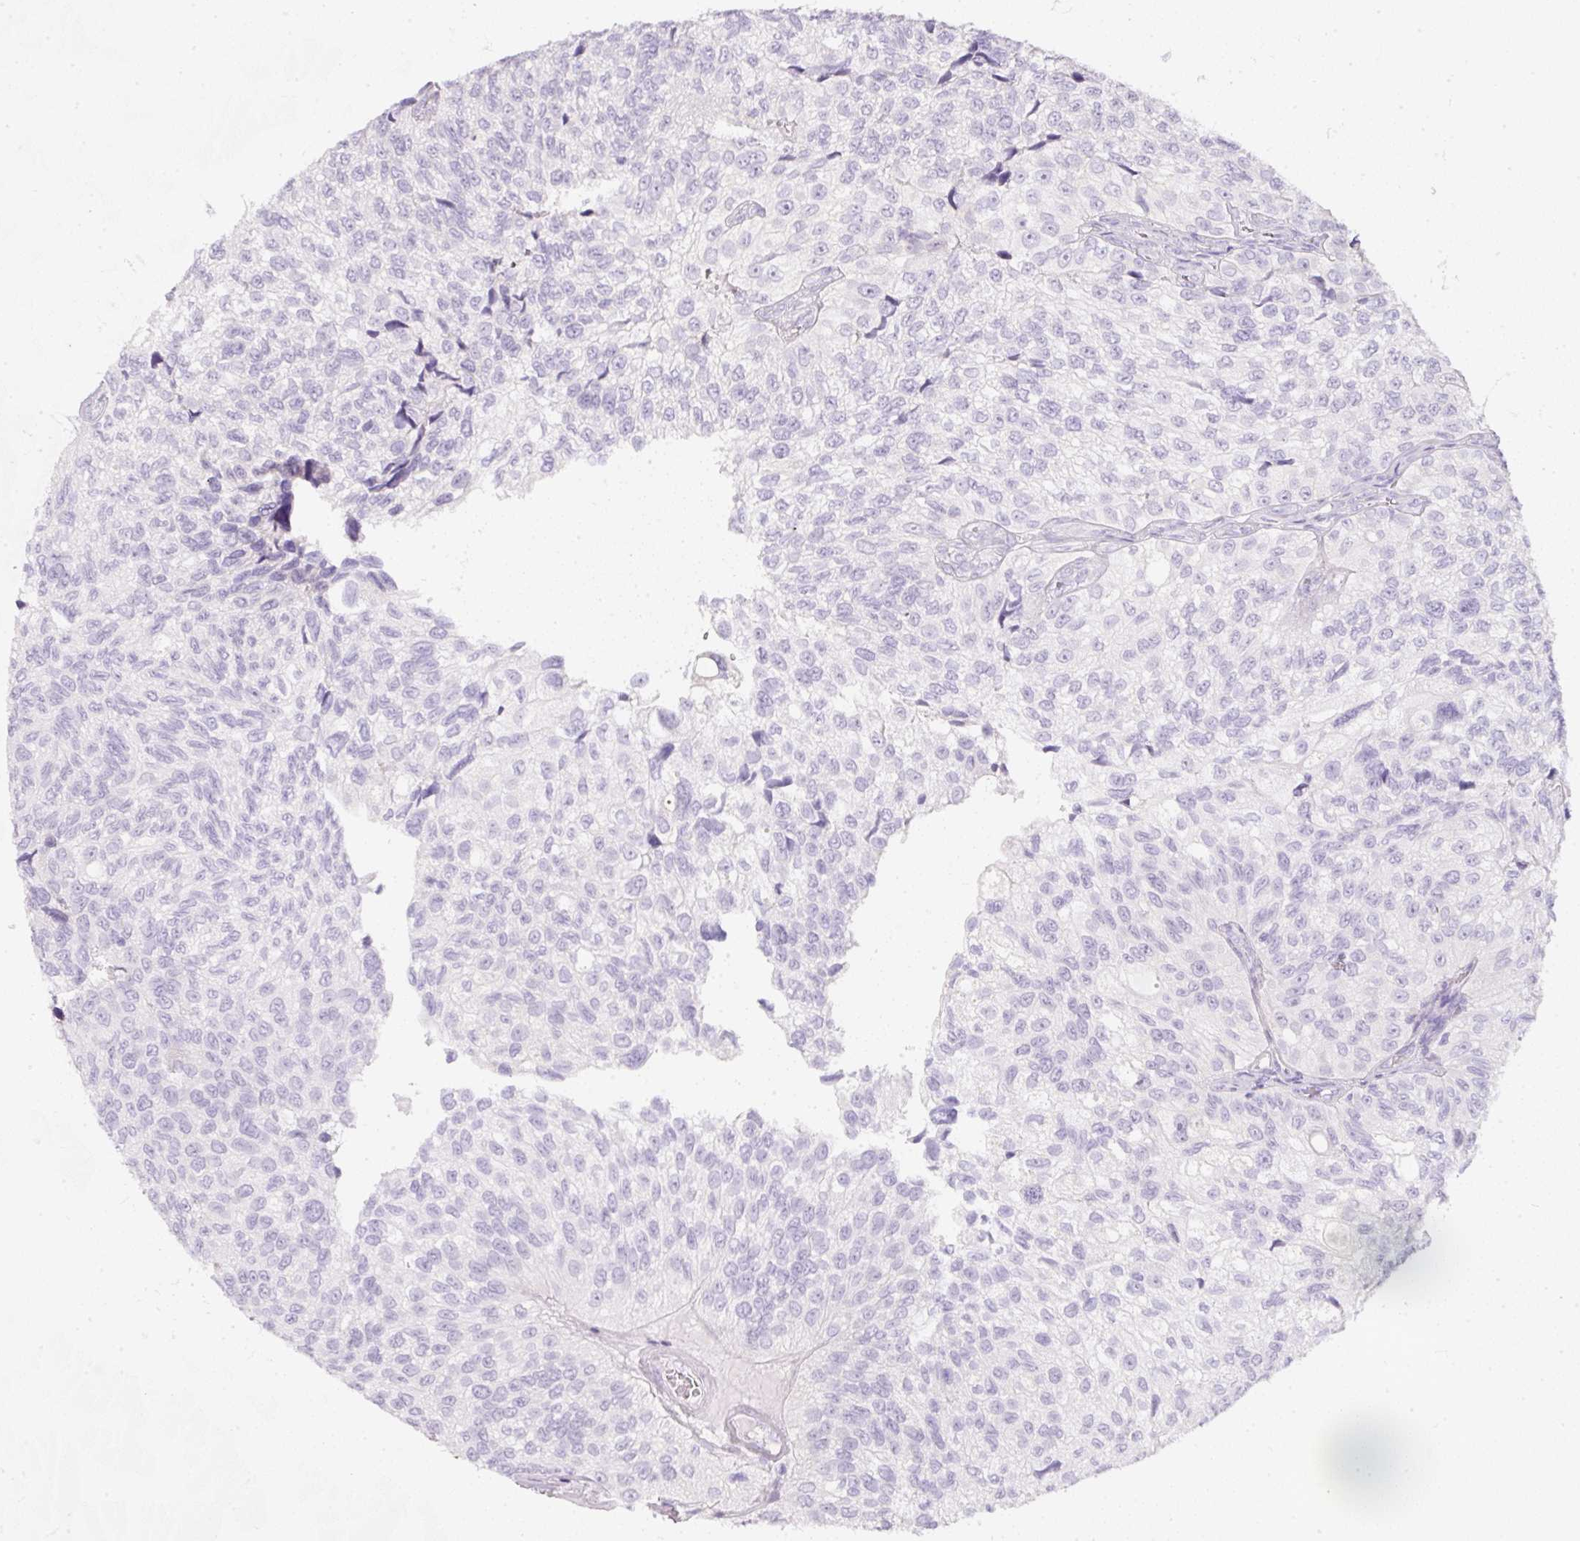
{"staining": {"intensity": "negative", "quantity": "none", "location": "none"}, "tissue": "urothelial cancer", "cell_type": "Tumor cells", "image_type": "cancer", "snomed": [{"axis": "morphology", "description": "Urothelial carcinoma, NOS"}, {"axis": "topography", "description": "Urinary bladder"}], "caption": "Protein analysis of transitional cell carcinoma displays no significant staining in tumor cells.", "gene": "SLC2A2", "patient": {"sex": "male", "age": 87}}